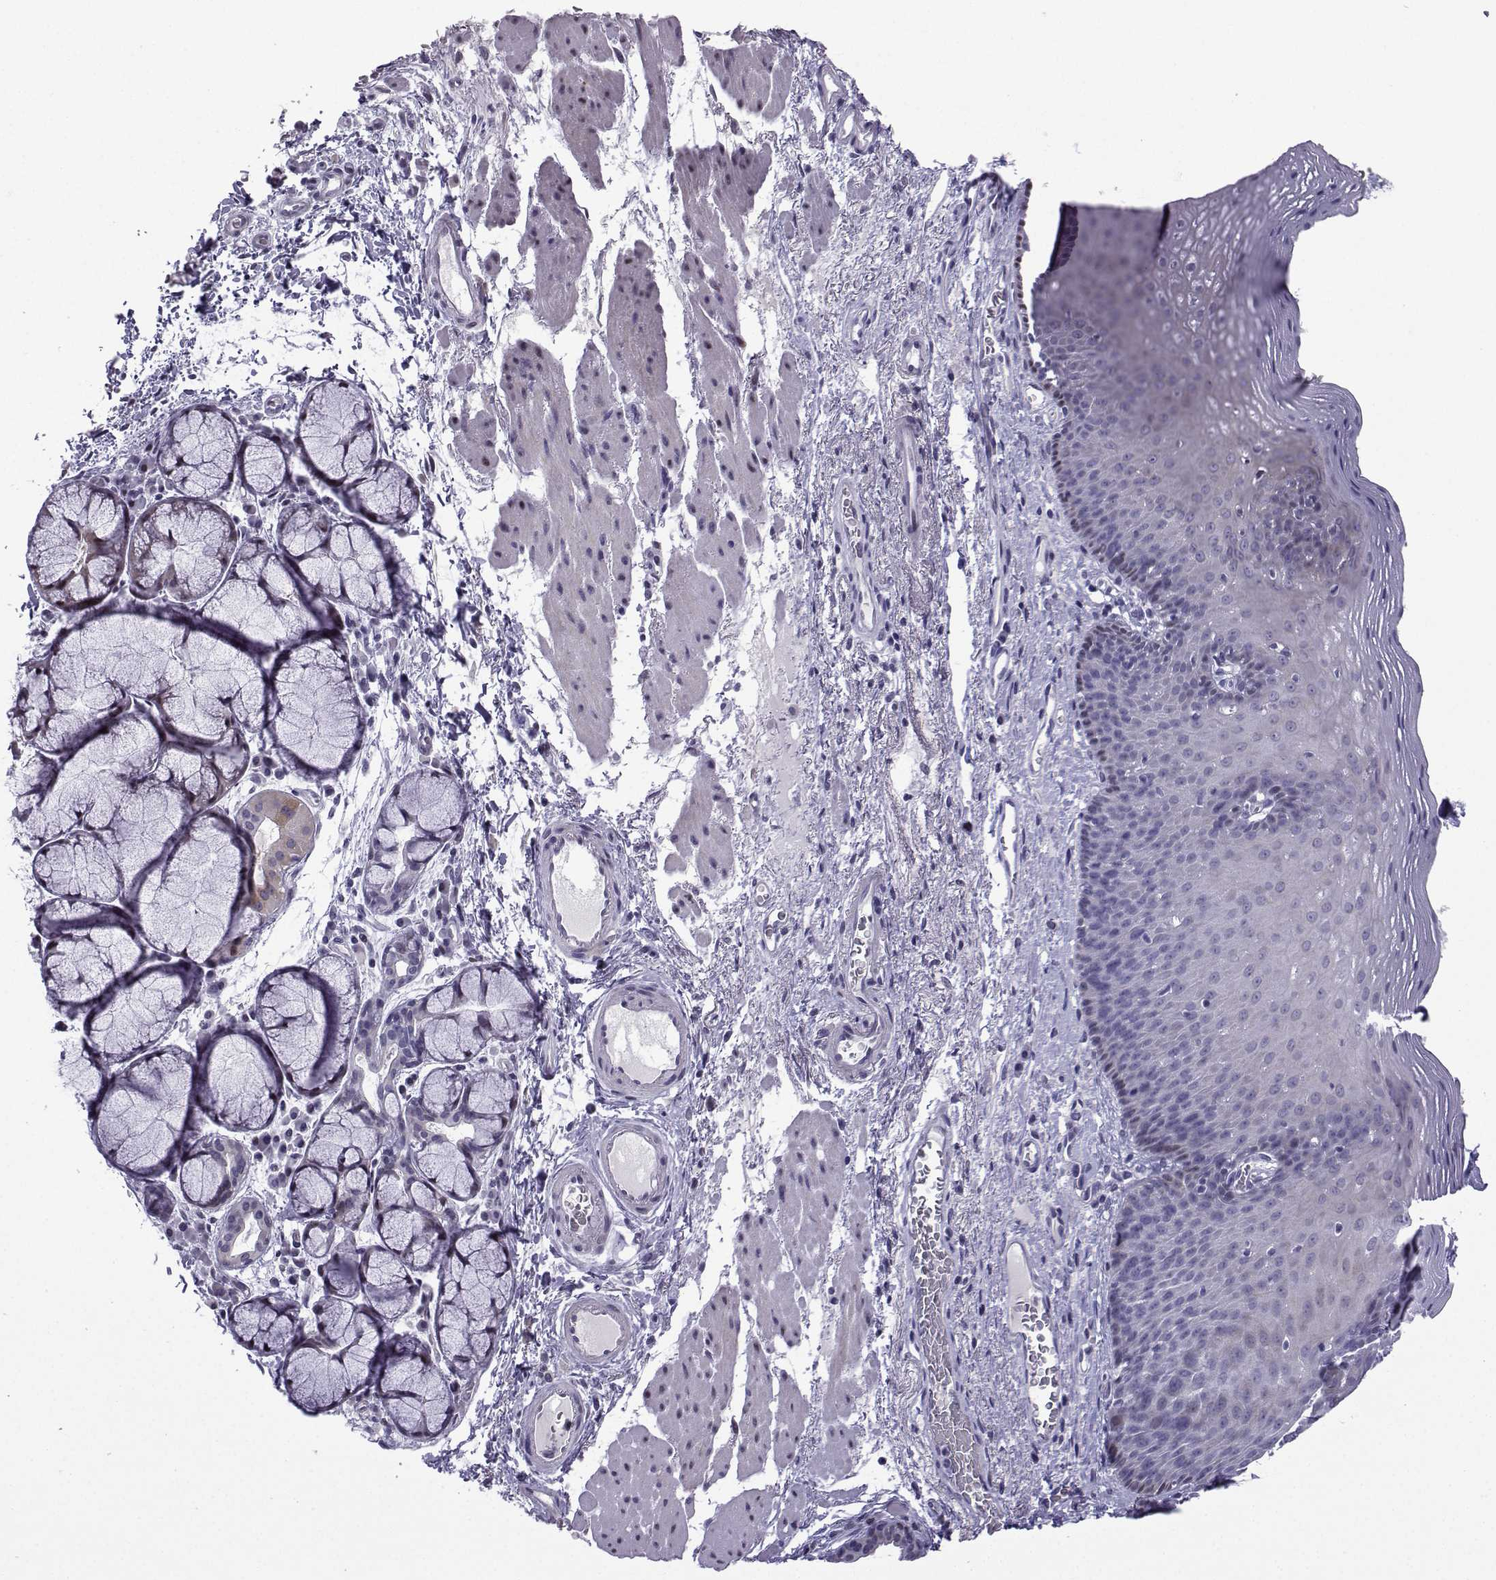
{"staining": {"intensity": "negative", "quantity": "none", "location": "none"}, "tissue": "esophagus", "cell_type": "Squamous epithelial cells", "image_type": "normal", "snomed": [{"axis": "morphology", "description": "Normal tissue, NOS"}, {"axis": "topography", "description": "Esophagus"}], "caption": "This is a photomicrograph of IHC staining of unremarkable esophagus, which shows no expression in squamous epithelial cells. (DAB immunohistochemistry (IHC) visualized using brightfield microscopy, high magnification).", "gene": "CFAP70", "patient": {"sex": "male", "age": 76}}